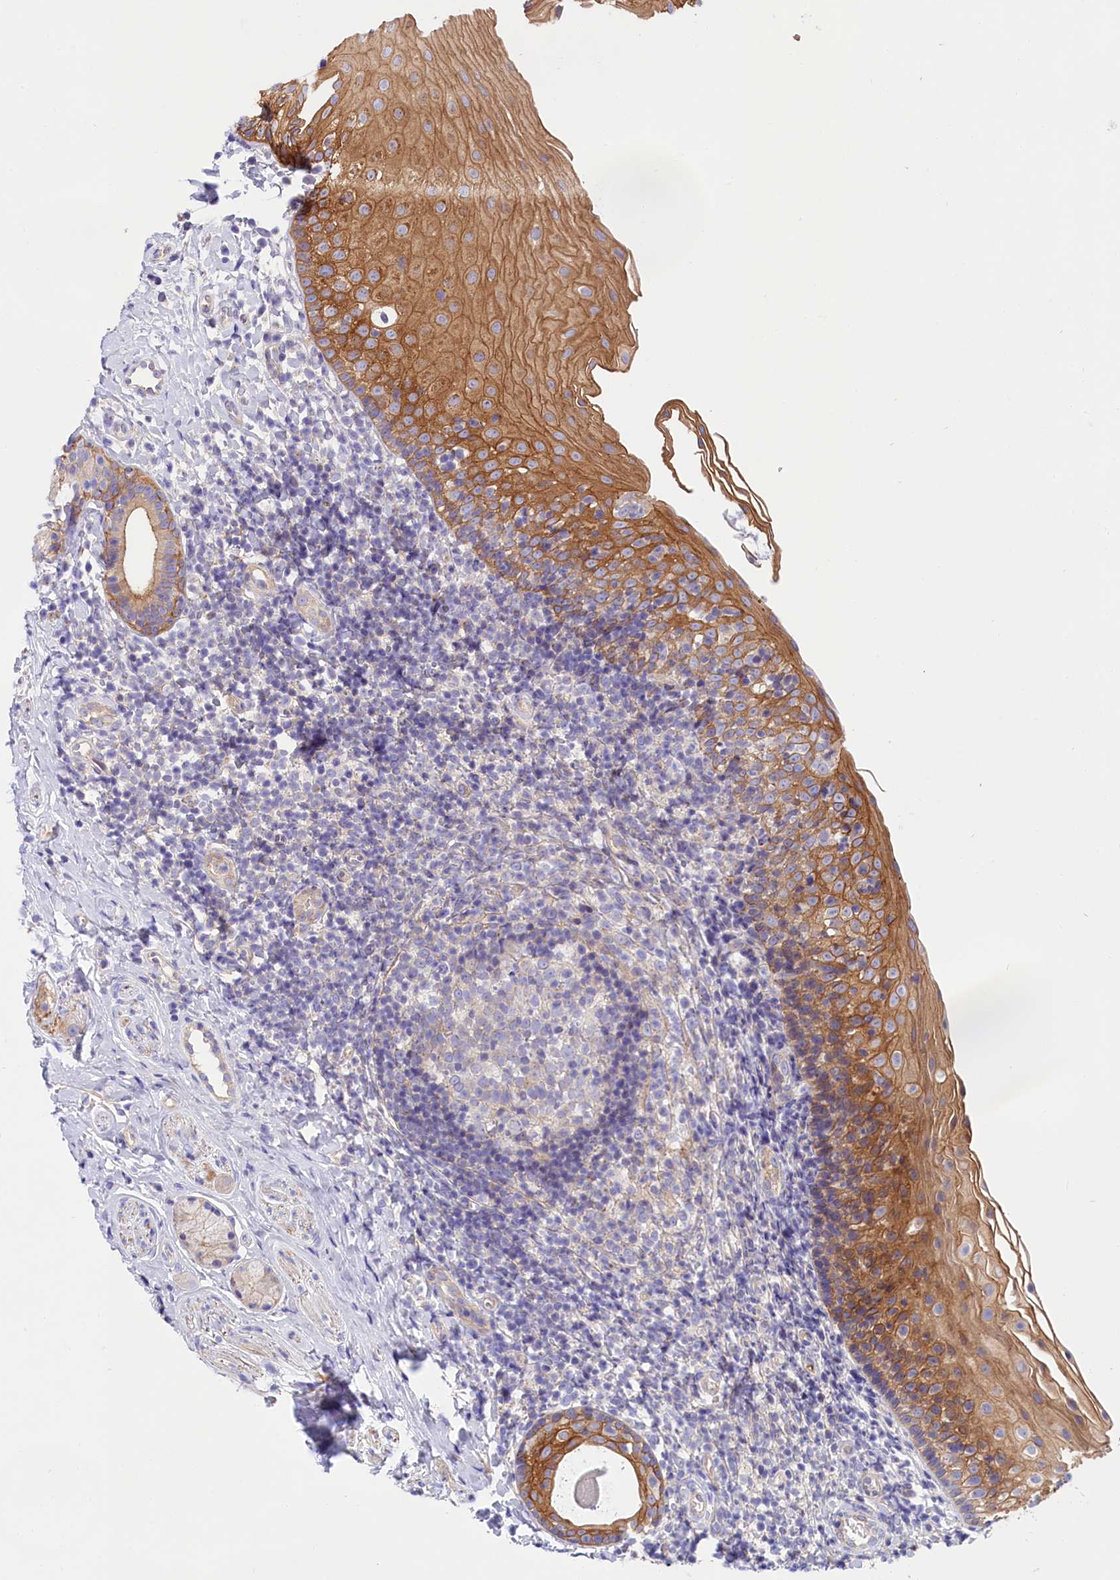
{"staining": {"intensity": "strong", "quantity": ">75%", "location": "cytoplasmic/membranous"}, "tissue": "oral mucosa", "cell_type": "Squamous epithelial cells", "image_type": "normal", "snomed": [{"axis": "morphology", "description": "Normal tissue, NOS"}, {"axis": "topography", "description": "Oral tissue"}], "caption": "A high-resolution image shows immunohistochemistry (IHC) staining of benign oral mucosa, which demonstrates strong cytoplasmic/membranous staining in approximately >75% of squamous epithelial cells.", "gene": "PPP1R13L", "patient": {"sex": "male", "age": 46}}